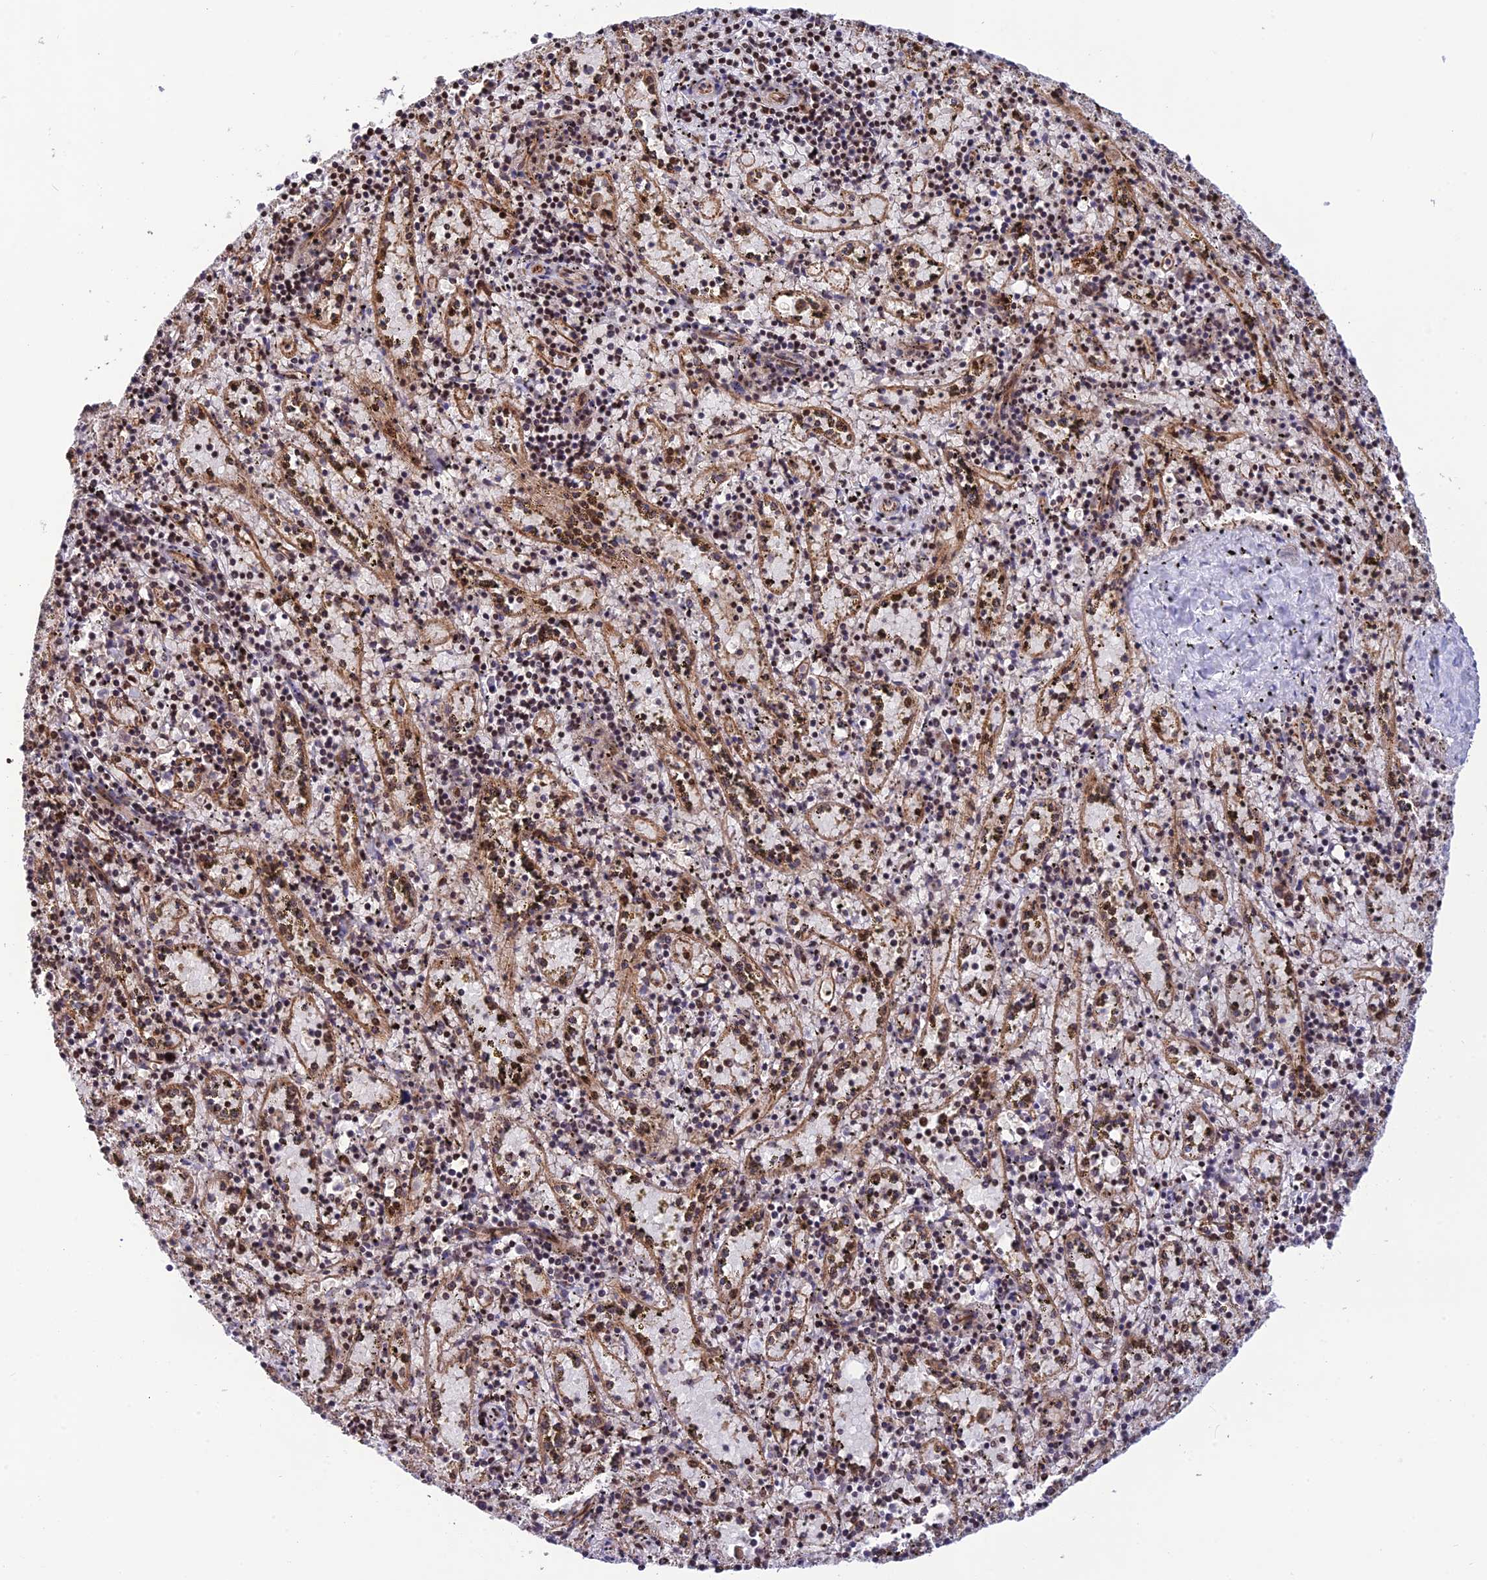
{"staining": {"intensity": "weak", "quantity": "25%-75%", "location": "nuclear"}, "tissue": "spleen", "cell_type": "Cells in red pulp", "image_type": "normal", "snomed": [{"axis": "morphology", "description": "Normal tissue, NOS"}, {"axis": "topography", "description": "Spleen"}], "caption": "Weak nuclear protein positivity is appreciated in approximately 25%-75% of cells in red pulp in spleen. (brown staining indicates protein expression, while blue staining denotes nuclei).", "gene": "SMIM7", "patient": {"sex": "male", "age": 11}}